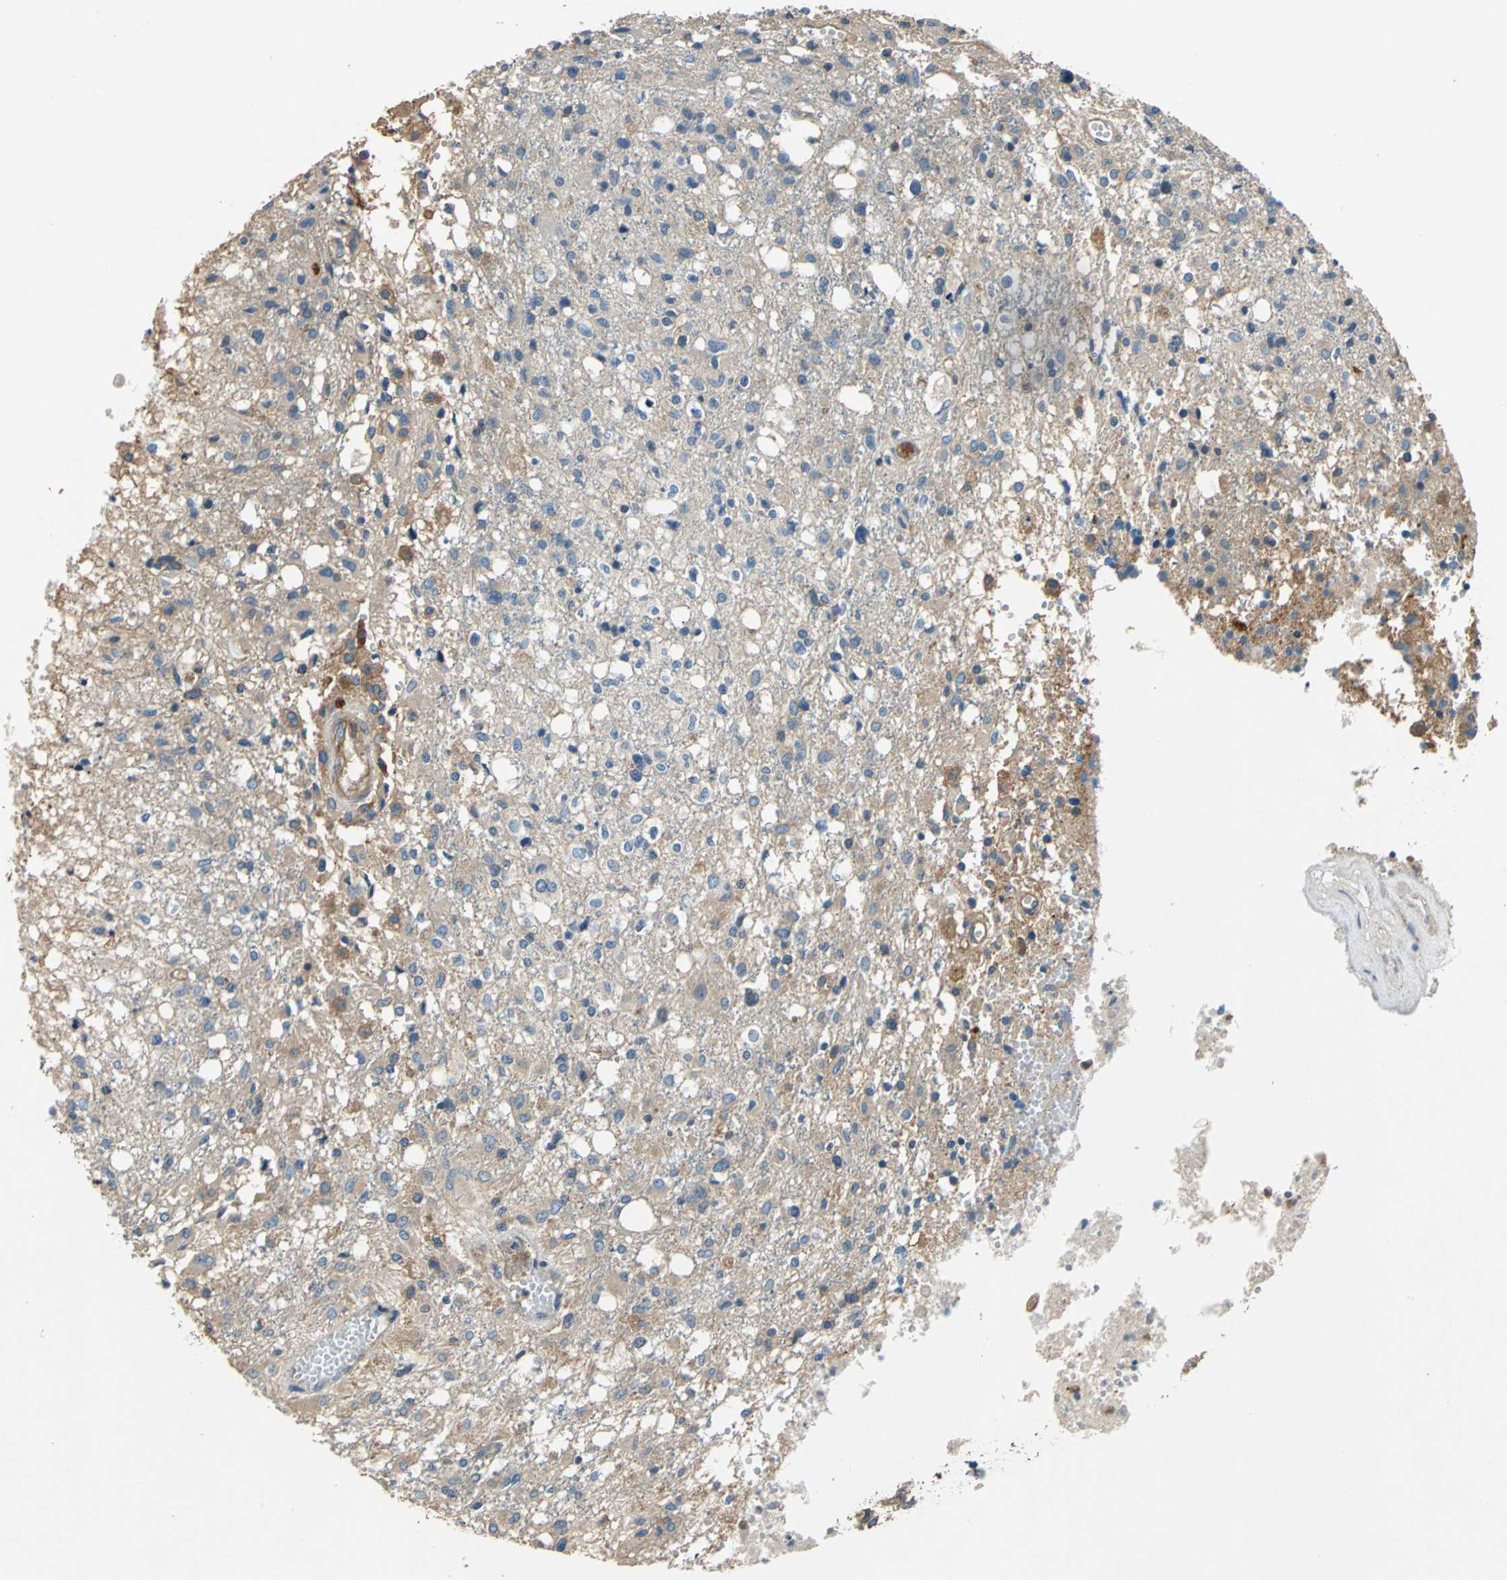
{"staining": {"intensity": "moderate", "quantity": "25%-75%", "location": "cytoplasmic/membranous"}, "tissue": "glioma", "cell_type": "Tumor cells", "image_type": "cancer", "snomed": [{"axis": "morphology", "description": "Glioma, malignant, High grade"}, {"axis": "topography", "description": "Cerebral cortex"}], "caption": "Immunohistochemical staining of glioma shows medium levels of moderate cytoplasmic/membranous positivity in about 25%-75% of tumor cells. (IHC, brightfield microscopy, high magnification).", "gene": "DDX3Y", "patient": {"sex": "male", "age": 76}}